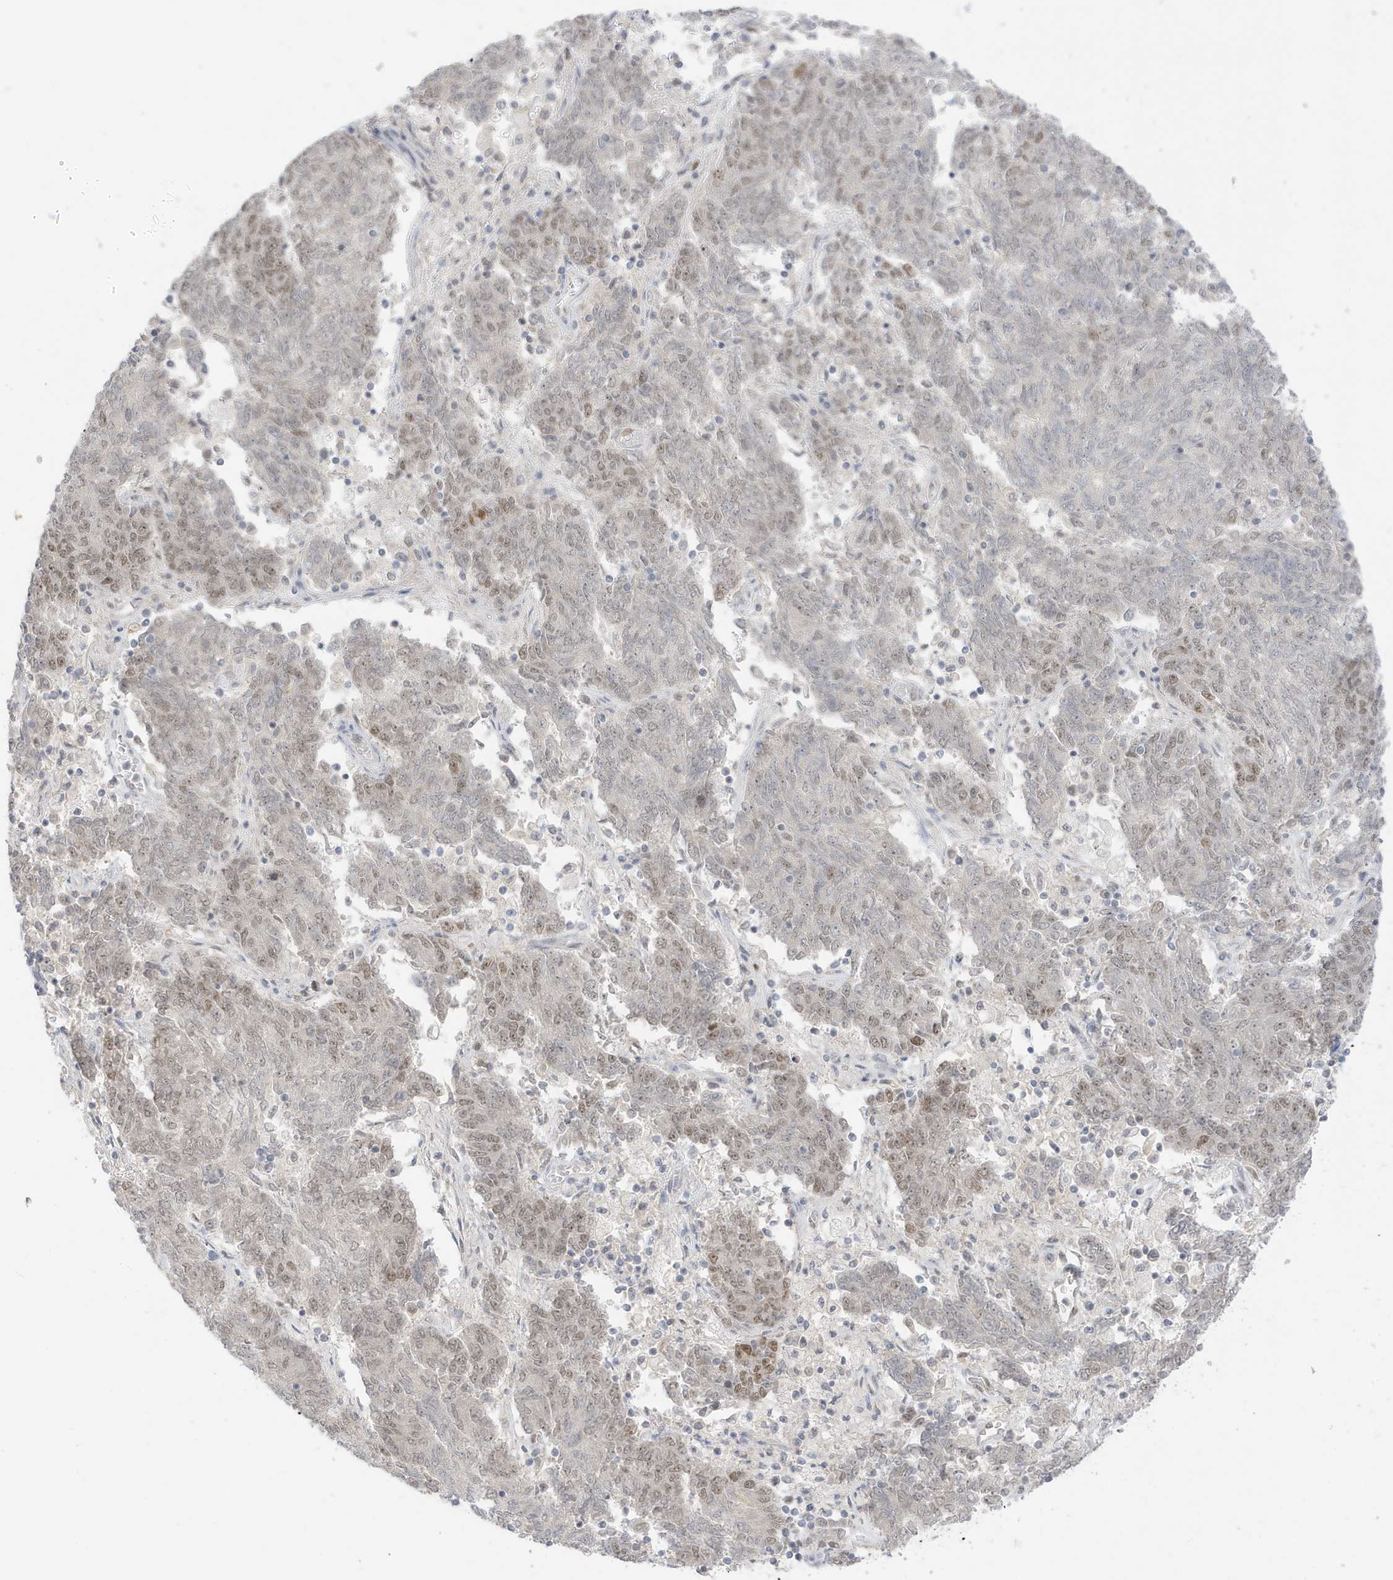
{"staining": {"intensity": "moderate", "quantity": "<25%", "location": "nuclear"}, "tissue": "endometrial cancer", "cell_type": "Tumor cells", "image_type": "cancer", "snomed": [{"axis": "morphology", "description": "Adenocarcinoma, NOS"}, {"axis": "topography", "description": "Endometrium"}], "caption": "Endometrial cancer (adenocarcinoma) stained for a protein shows moderate nuclear positivity in tumor cells.", "gene": "MSL3", "patient": {"sex": "female", "age": 80}}